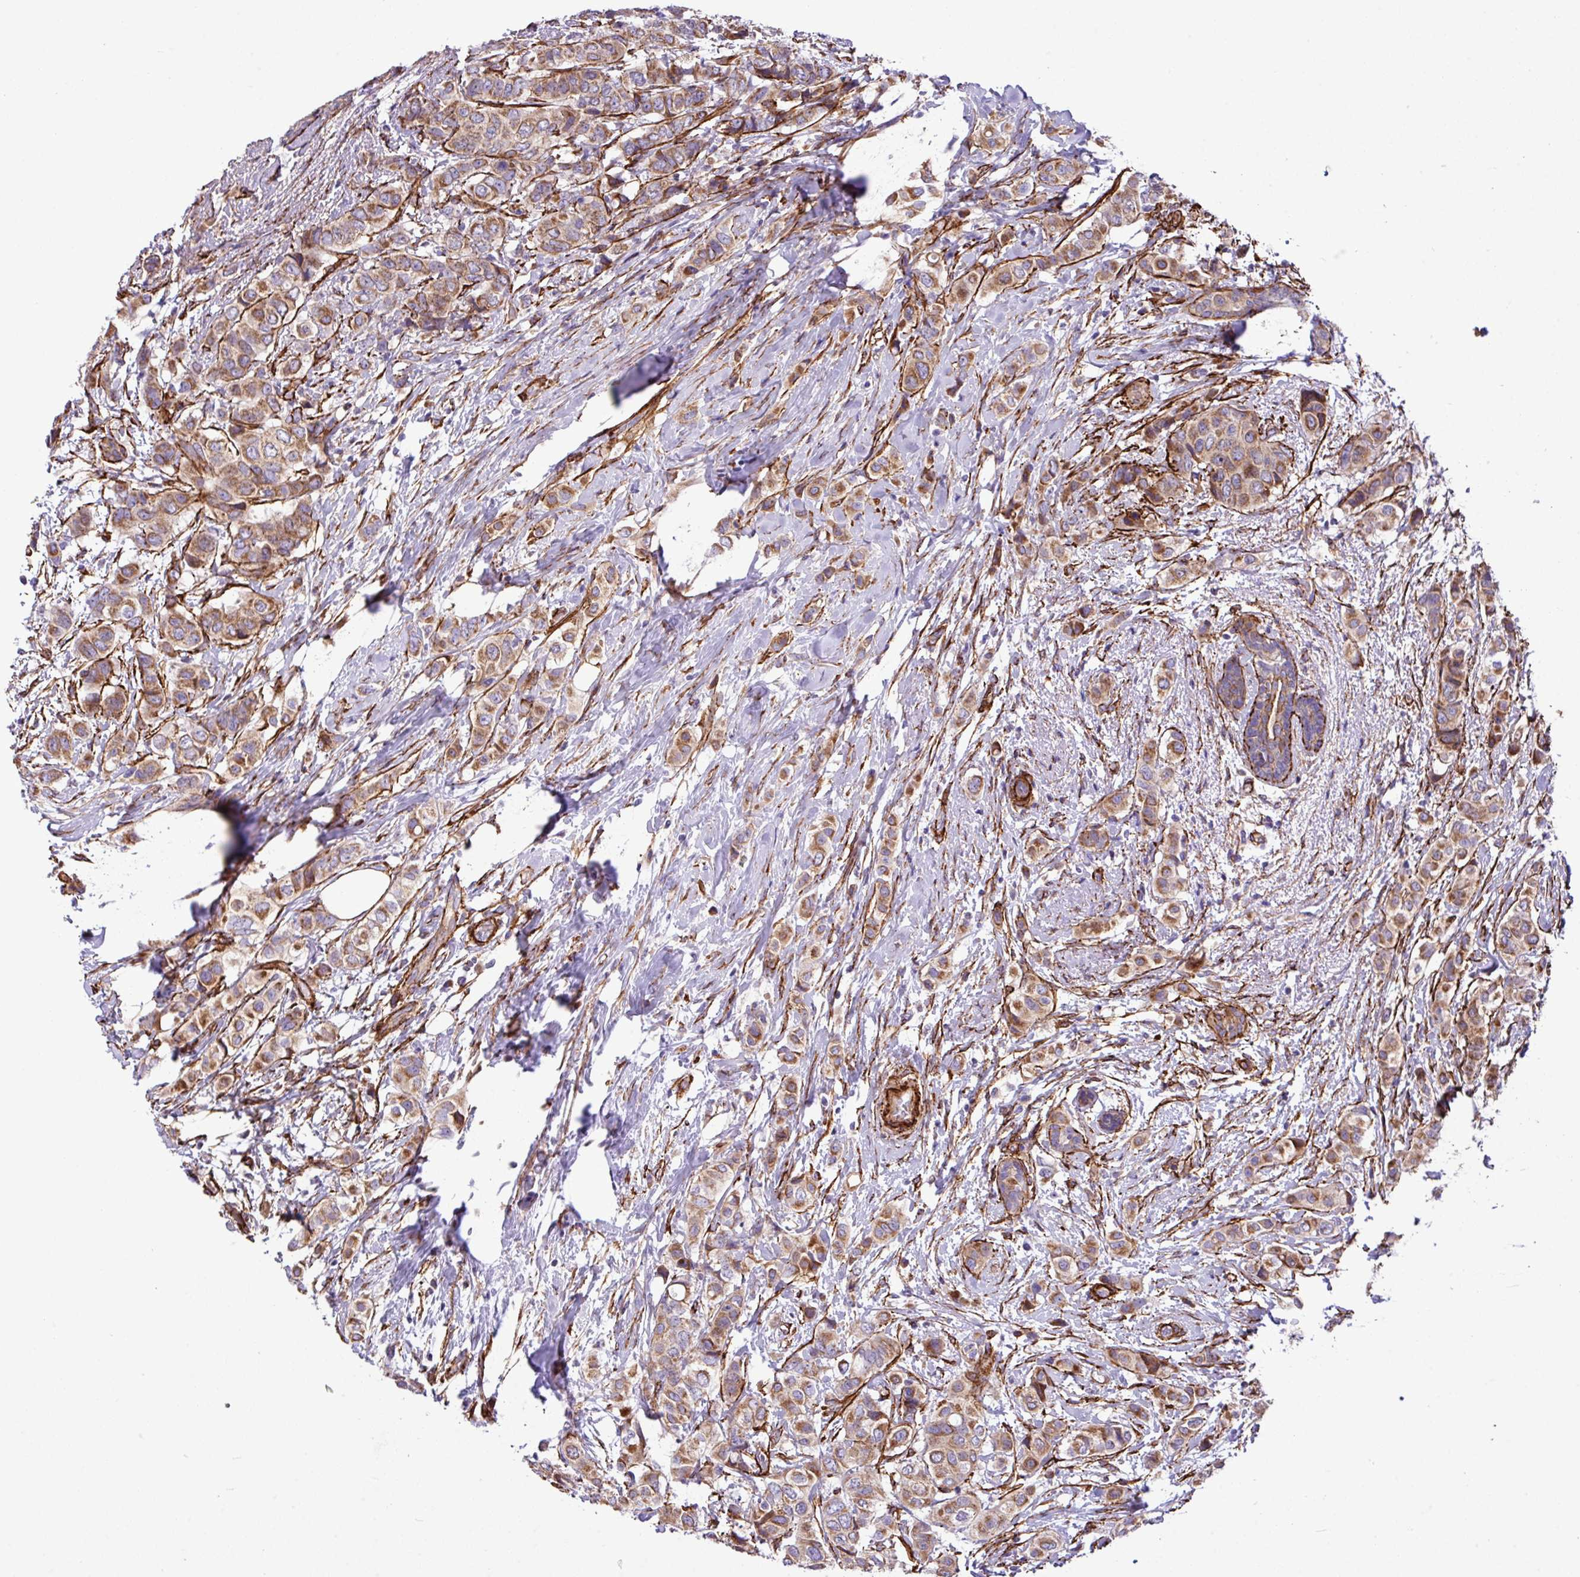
{"staining": {"intensity": "moderate", "quantity": ">75%", "location": "cytoplasmic/membranous"}, "tissue": "breast cancer", "cell_type": "Tumor cells", "image_type": "cancer", "snomed": [{"axis": "morphology", "description": "Lobular carcinoma"}, {"axis": "topography", "description": "Breast"}], "caption": "This is a photomicrograph of IHC staining of lobular carcinoma (breast), which shows moderate positivity in the cytoplasmic/membranous of tumor cells.", "gene": "FAM47E", "patient": {"sex": "female", "age": 51}}